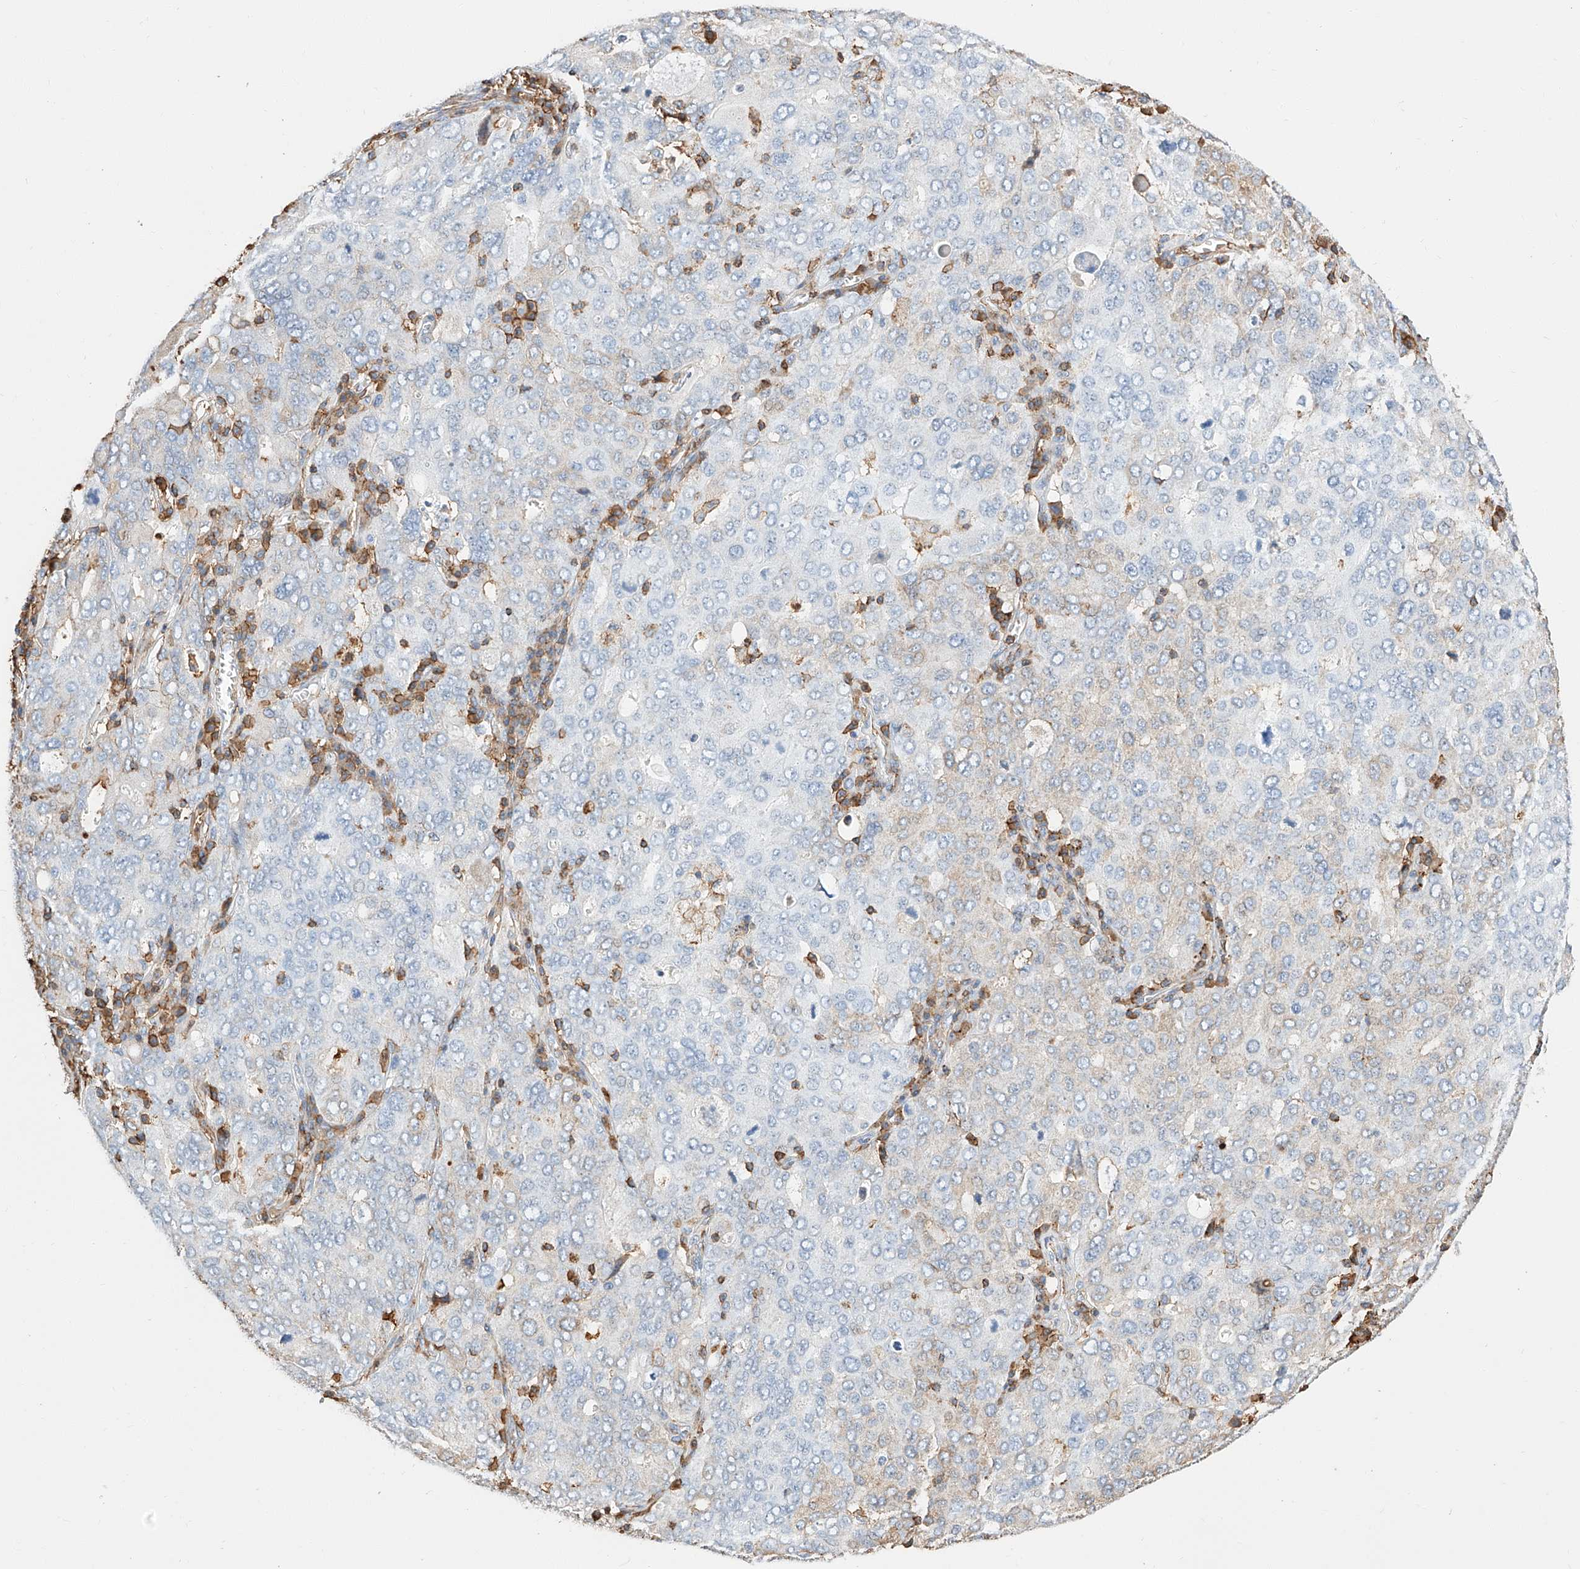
{"staining": {"intensity": "negative", "quantity": "none", "location": "none"}, "tissue": "ovarian cancer", "cell_type": "Tumor cells", "image_type": "cancer", "snomed": [{"axis": "morphology", "description": "Carcinoma, endometroid"}, {"axis": "topography", "description": "Ovary"}], "caption": "Protein analysis of endometroid carcinoma (ovarian) demonstrates no significant expression in tumor cells.", "gene": "WFS1", "patient": {"sex": "female", "age": 62}}